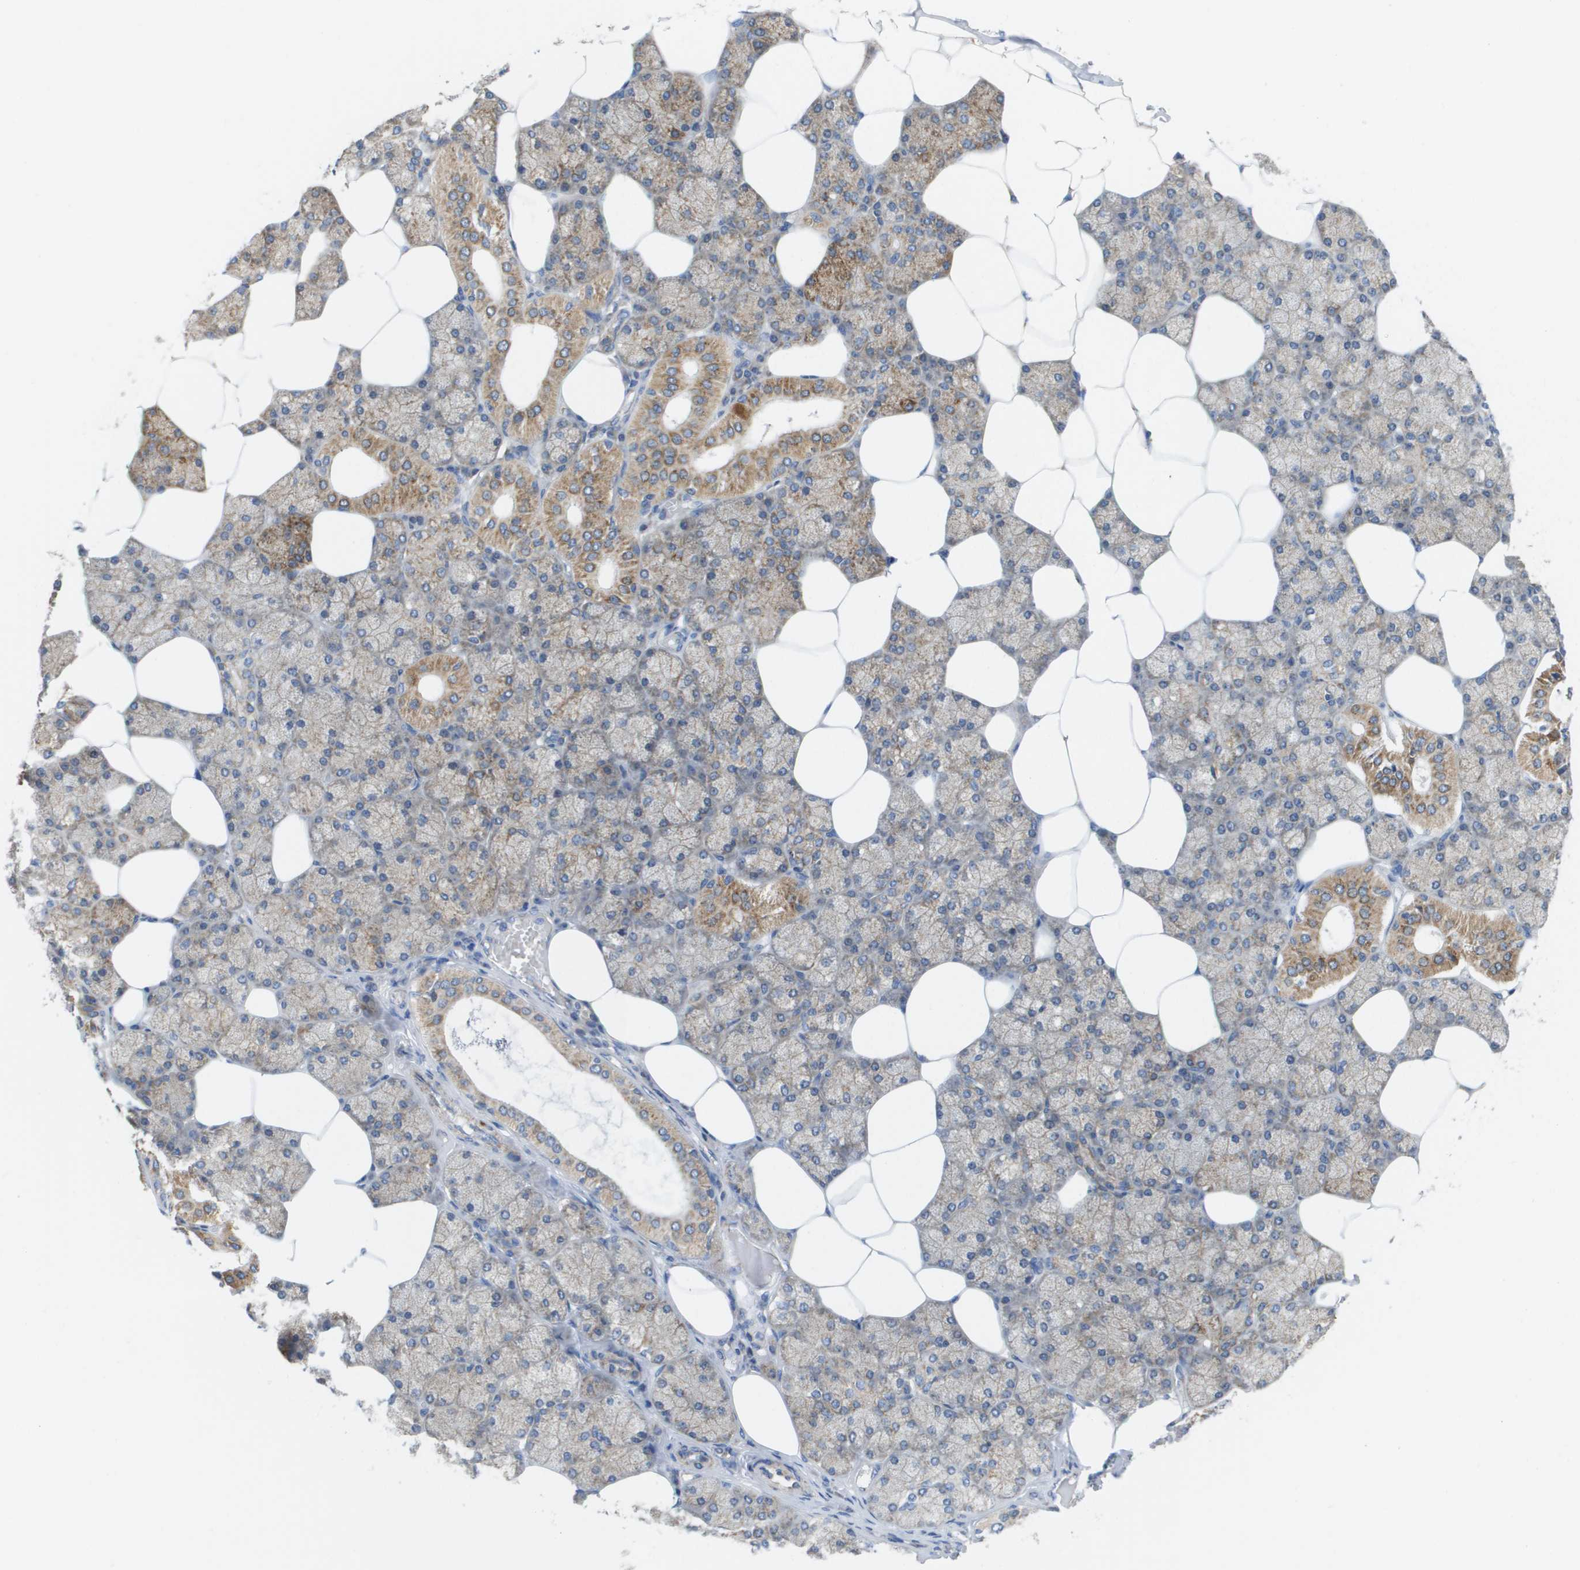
{"staining": {"intensity": "moderate", "quantity": "25%-75%", "location": "cytoplasmic/membranous"}, "tissue": "salivary gland", "cell_type": "Glandular cells", "image_type": "normal", "snomed": [{"axis": "morphology", "description": "Normal tissue, NOS"}, {"axis": "topography", "description": "Salivary gland"}], "caption": "This micrograph shows immunohistochemistry staining of unremarkable salivary gland, with medium moderate cytoplasmic/membranous staining in approximately 25%-75% of glandular cells.", "gene": "FIS1", "patient": {"sex": "male", "age": 62}}